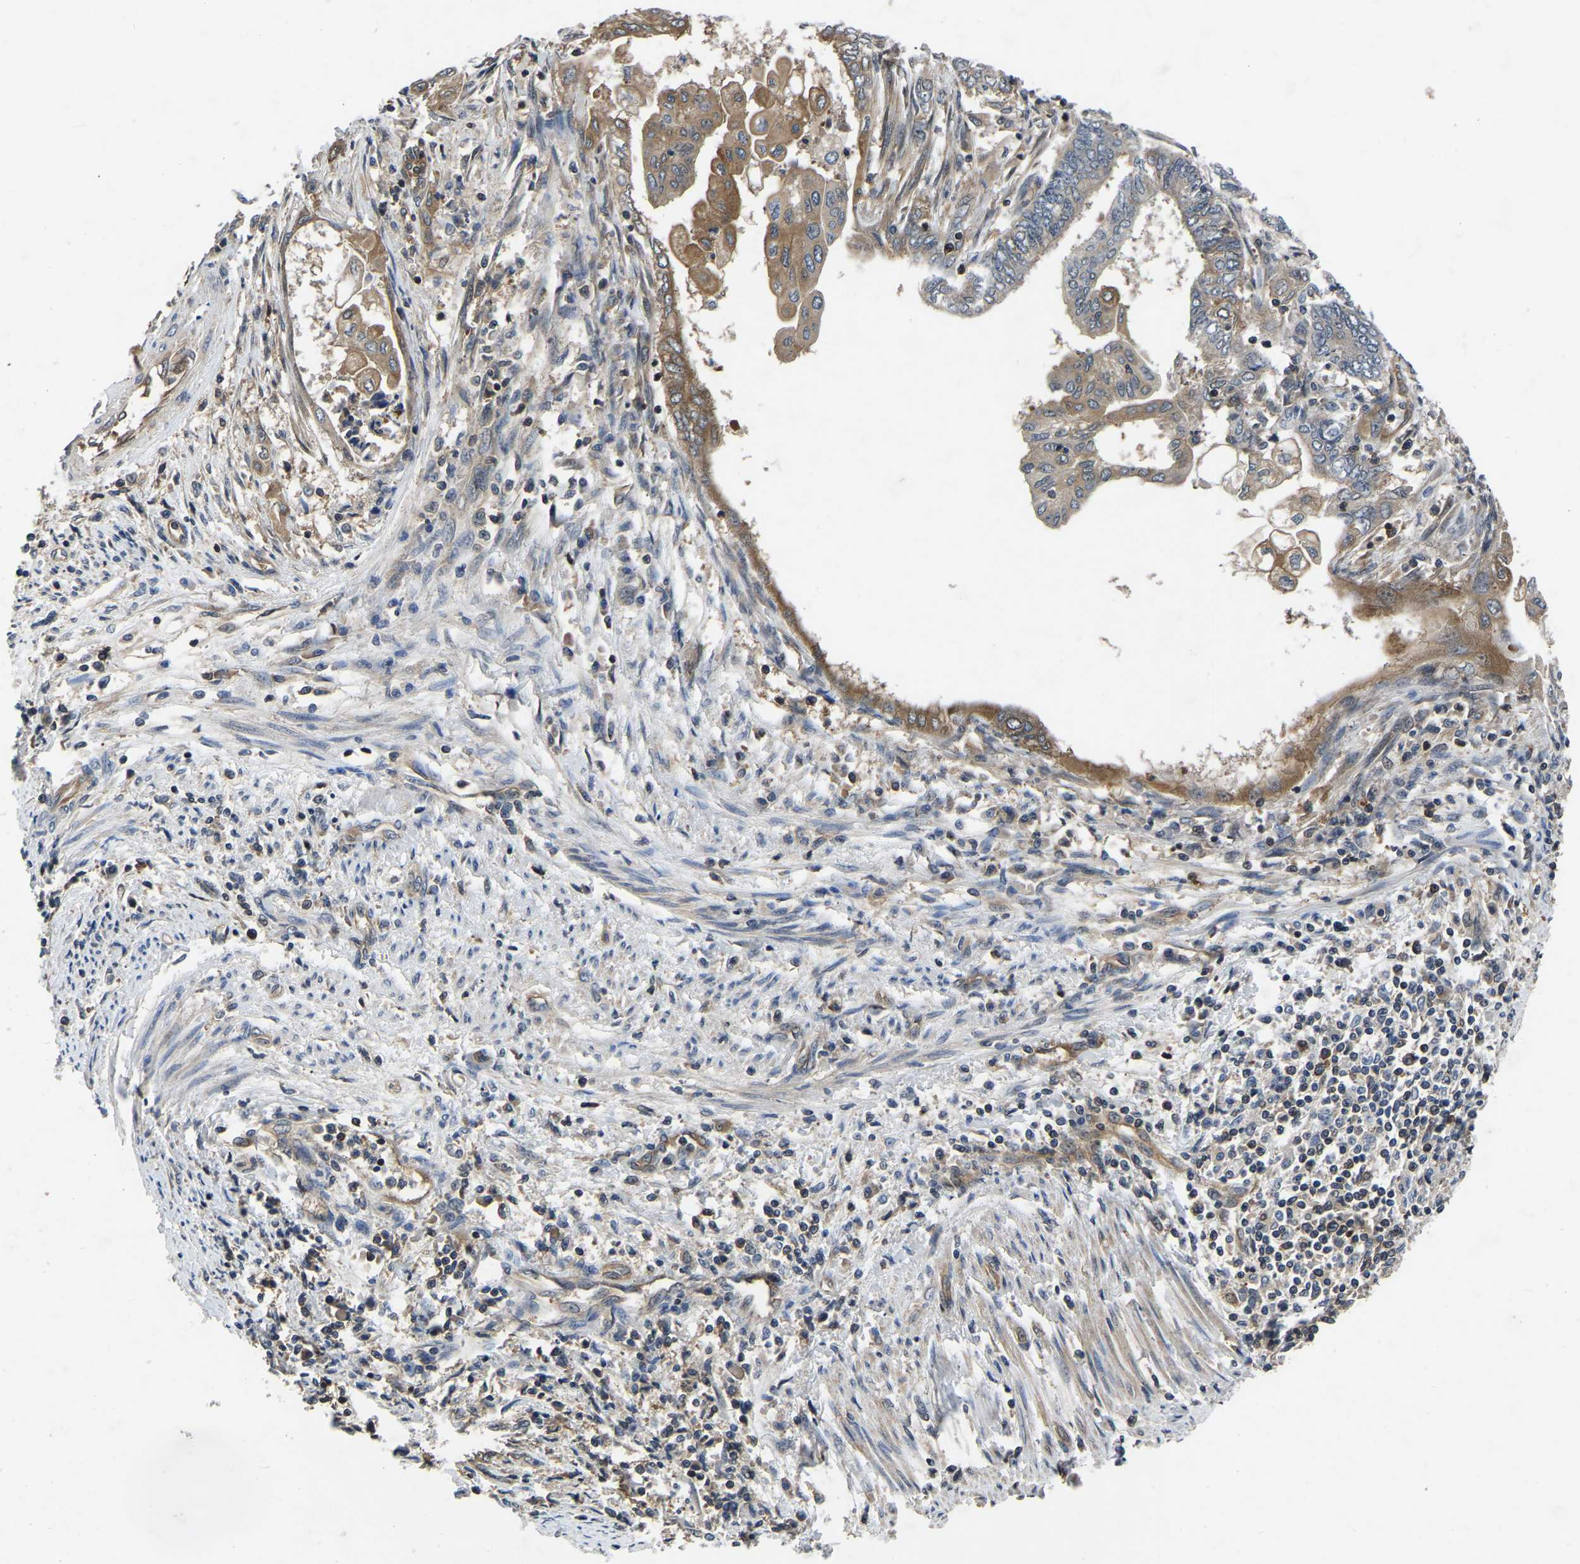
{"staining": {"intensity": "moderate", "quantity": "25%-75%", "location": "cytoplasmic/membranous"}, "tissue": "endometrial cancer", "cell_type": "Tumor cells", "image_type": "cancer", "snomed": [{"axis": "morphology", "description": "Adenocarcinoma, NOS"}, {"axis": "topography", "description": "Uterus"}, {"axis": "topography", "description": "Endometrium"}], "caption": "Brown immunohistochemical staining in human endometrial cancer shows moderate cytoplasmic/membranous positivity in approximately 25%-75% of tumor cells.", "gene": "FGD5", "patient": {"sex": "female", "age": 70}}